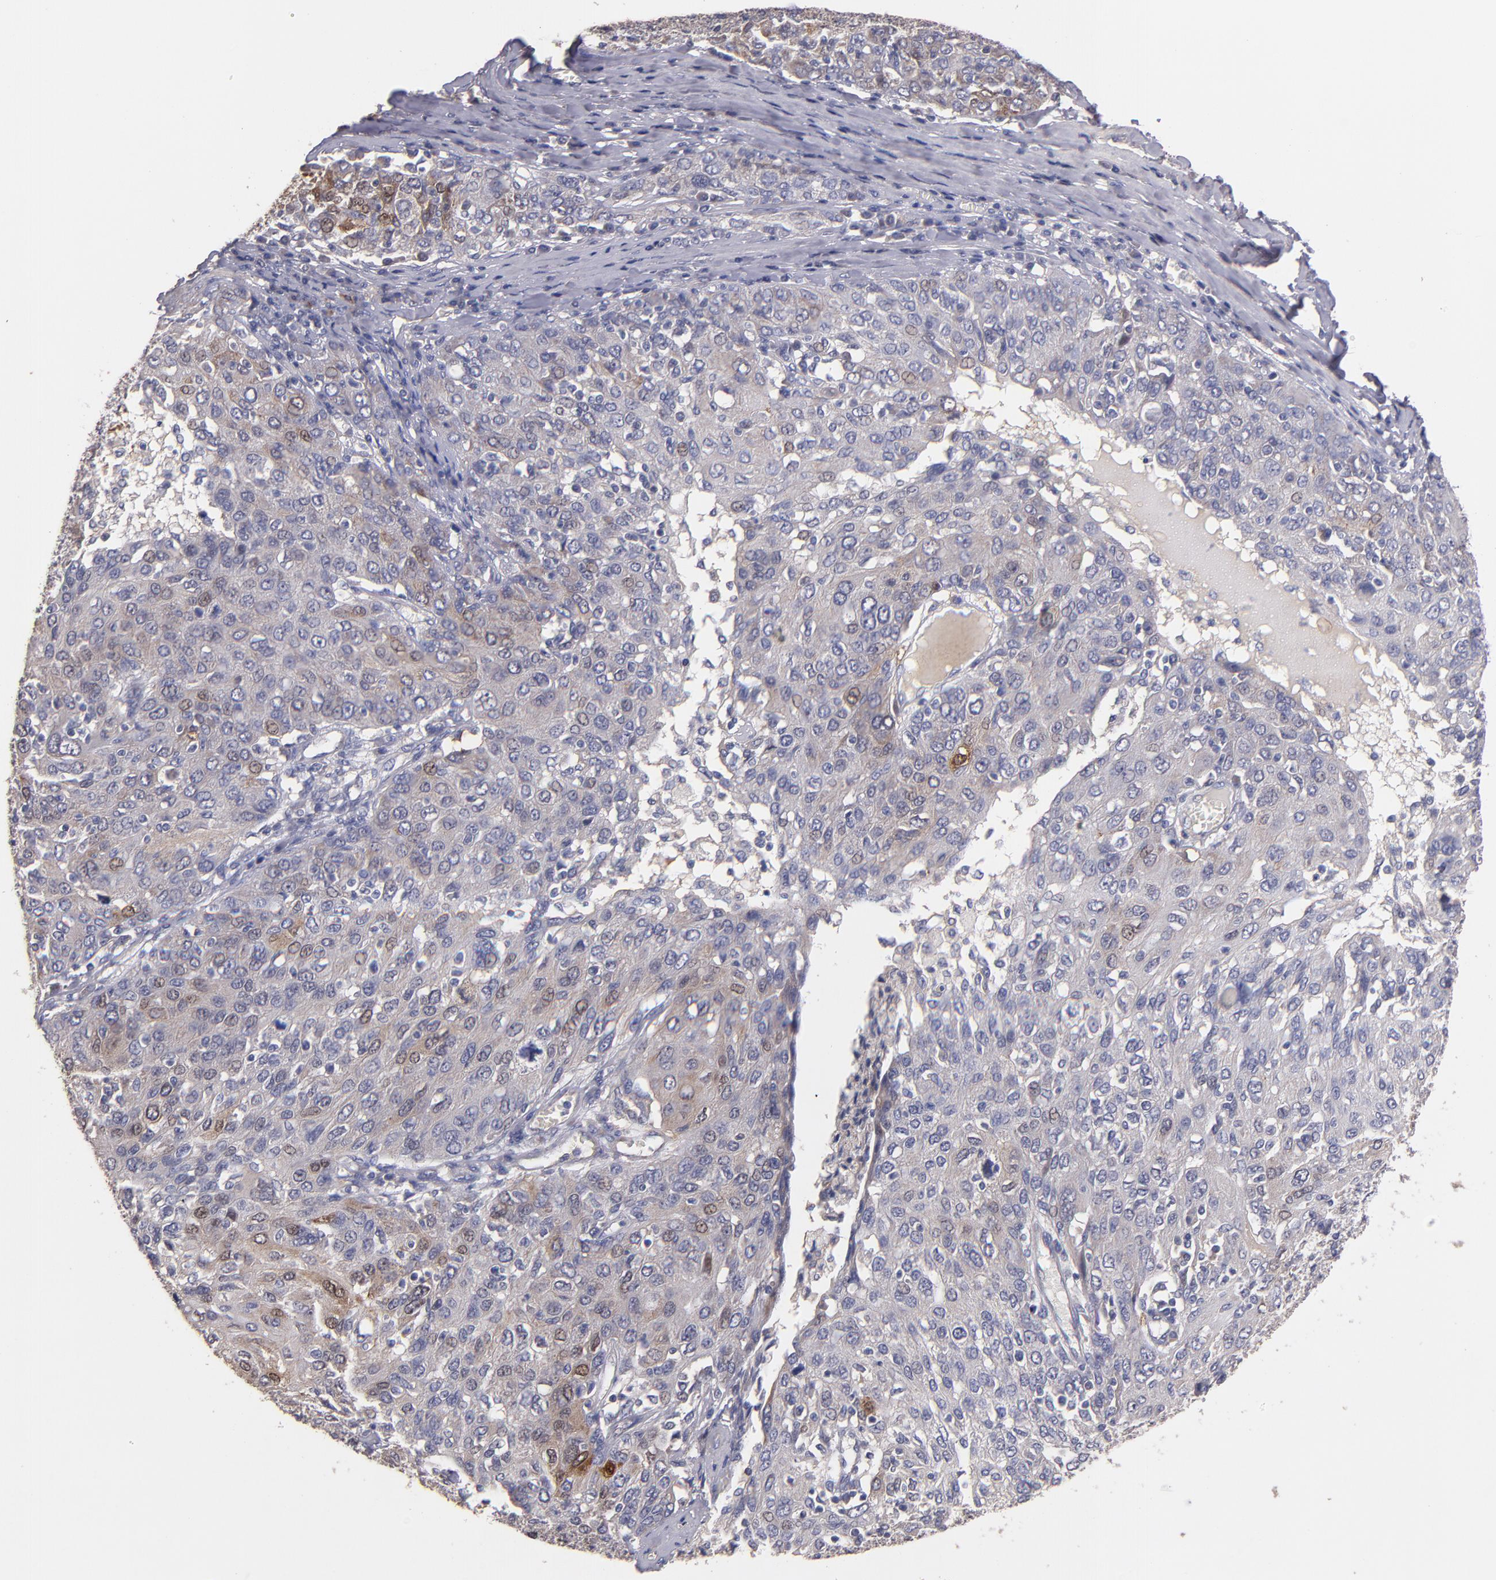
{"staining": {"intensity": "weak", "quantity": "25%-75%", "location": "cytoplasmic/membranous,nuclear"}, "tissue": "ovarian cancer", "cell_type": "Tumor cells", "image_type": "cancer", "snomed": [{"axis": "morphology", "description": "Carcinoma, endometroid"}, {"axis": "topography", "description": "Ovary"}], "caption": "A brown stain labels weak cytoplasmic/membranous and nuclear positivity of a protein in ovarian endometroid carcinoma tumor cells. (IHC, brightfield microscopy, high magnification).", "gene": "MAGEE1", "patient": {"sex": "female", "age": 50}}